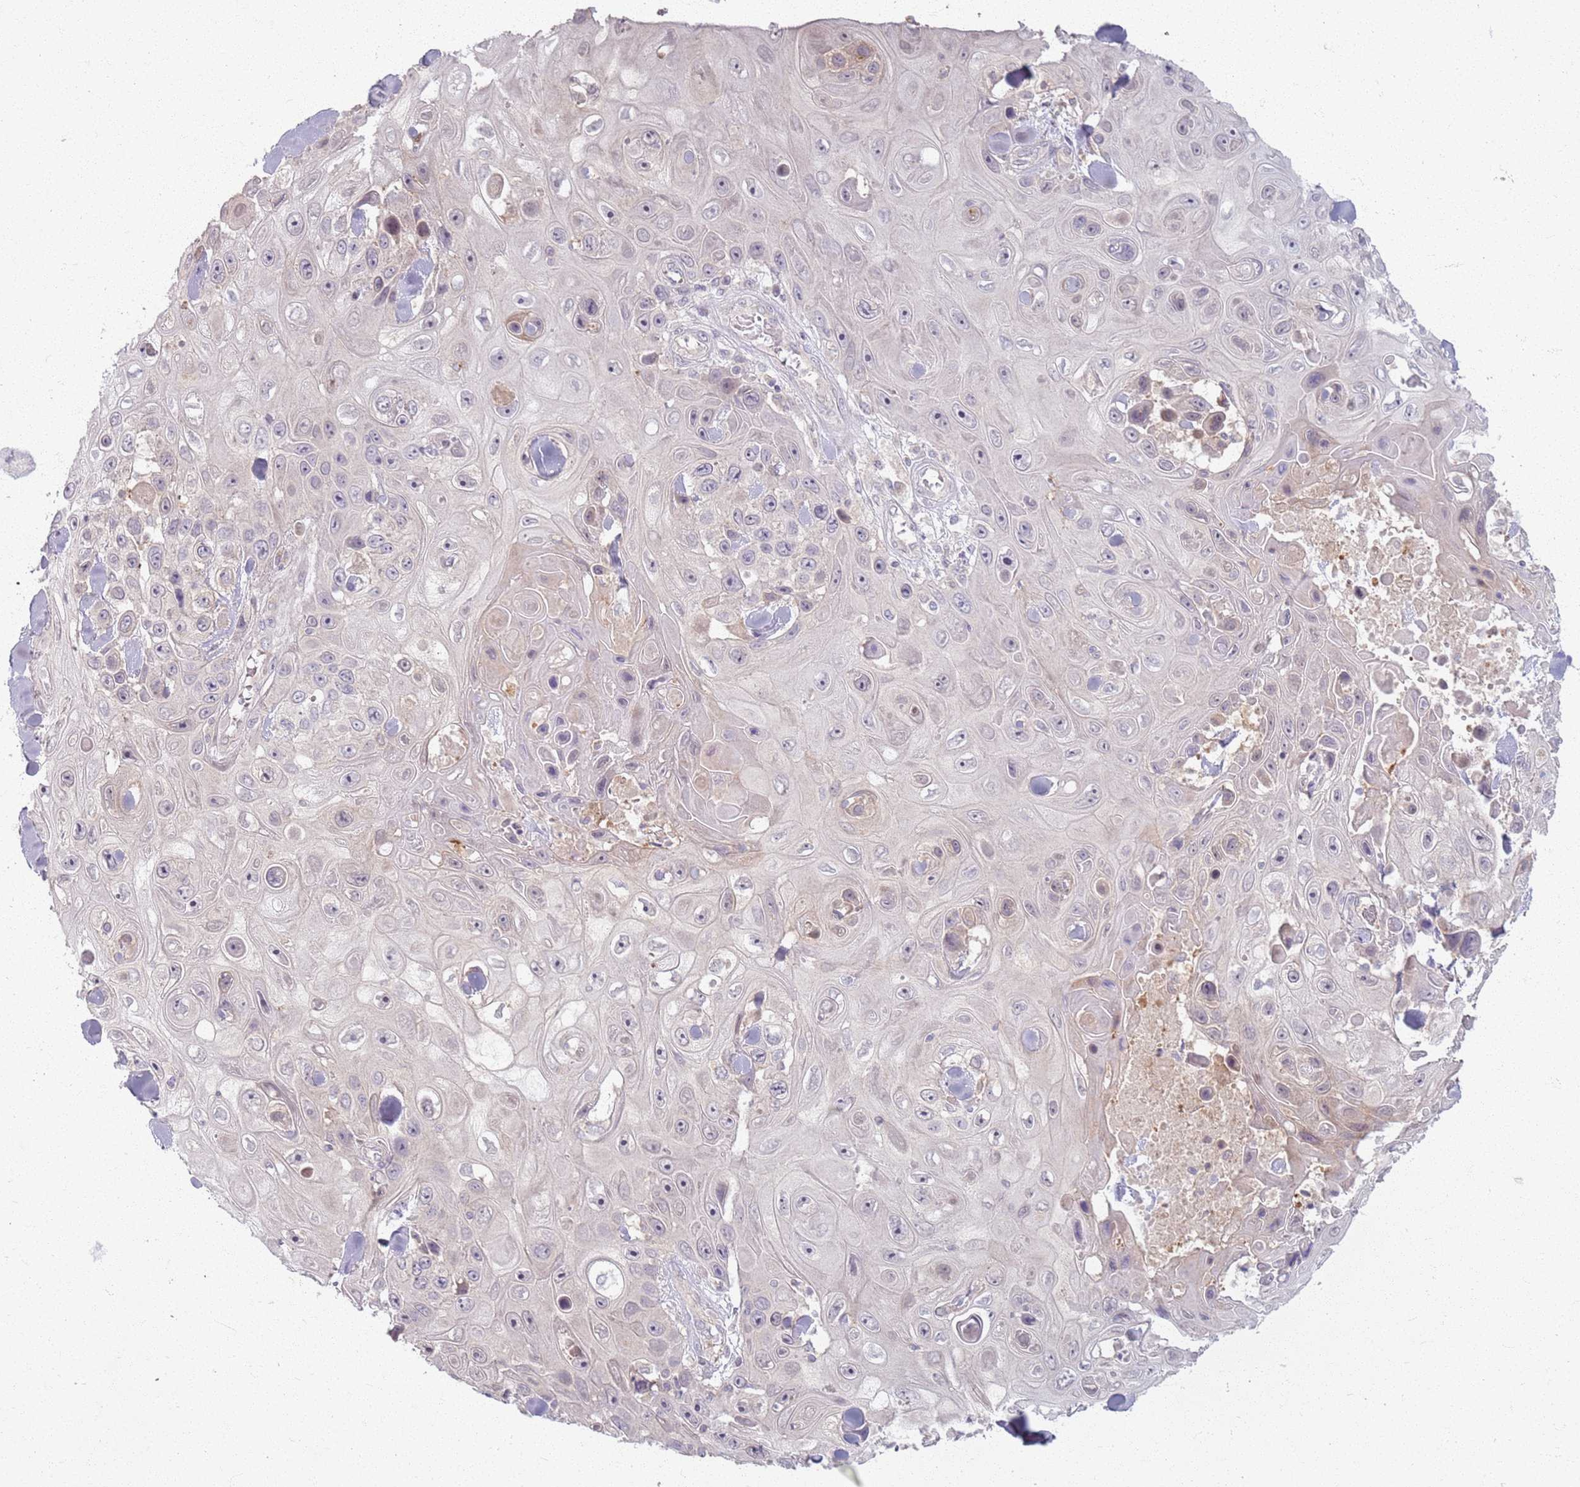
{"staining": {"intensity": "negative", "quantity": "none", "location": "none"}, "tissue": "skin cancer", "cell_type": "Tumor cells", "image_type": "cancer", "snomed": [{"axis": "morphology", "description": "Squamous cell carcinoma, NOS"}, {"axis": "topography", "description": "Skin"}], "caption": "High power microscopy image of an IHC micrograph of skin cancer (squamous cell carcinoma), revealing no significant expression in tumor cells.", "gene": "ZDHHC2", "patient": {"sex": "male", "age": 82}}